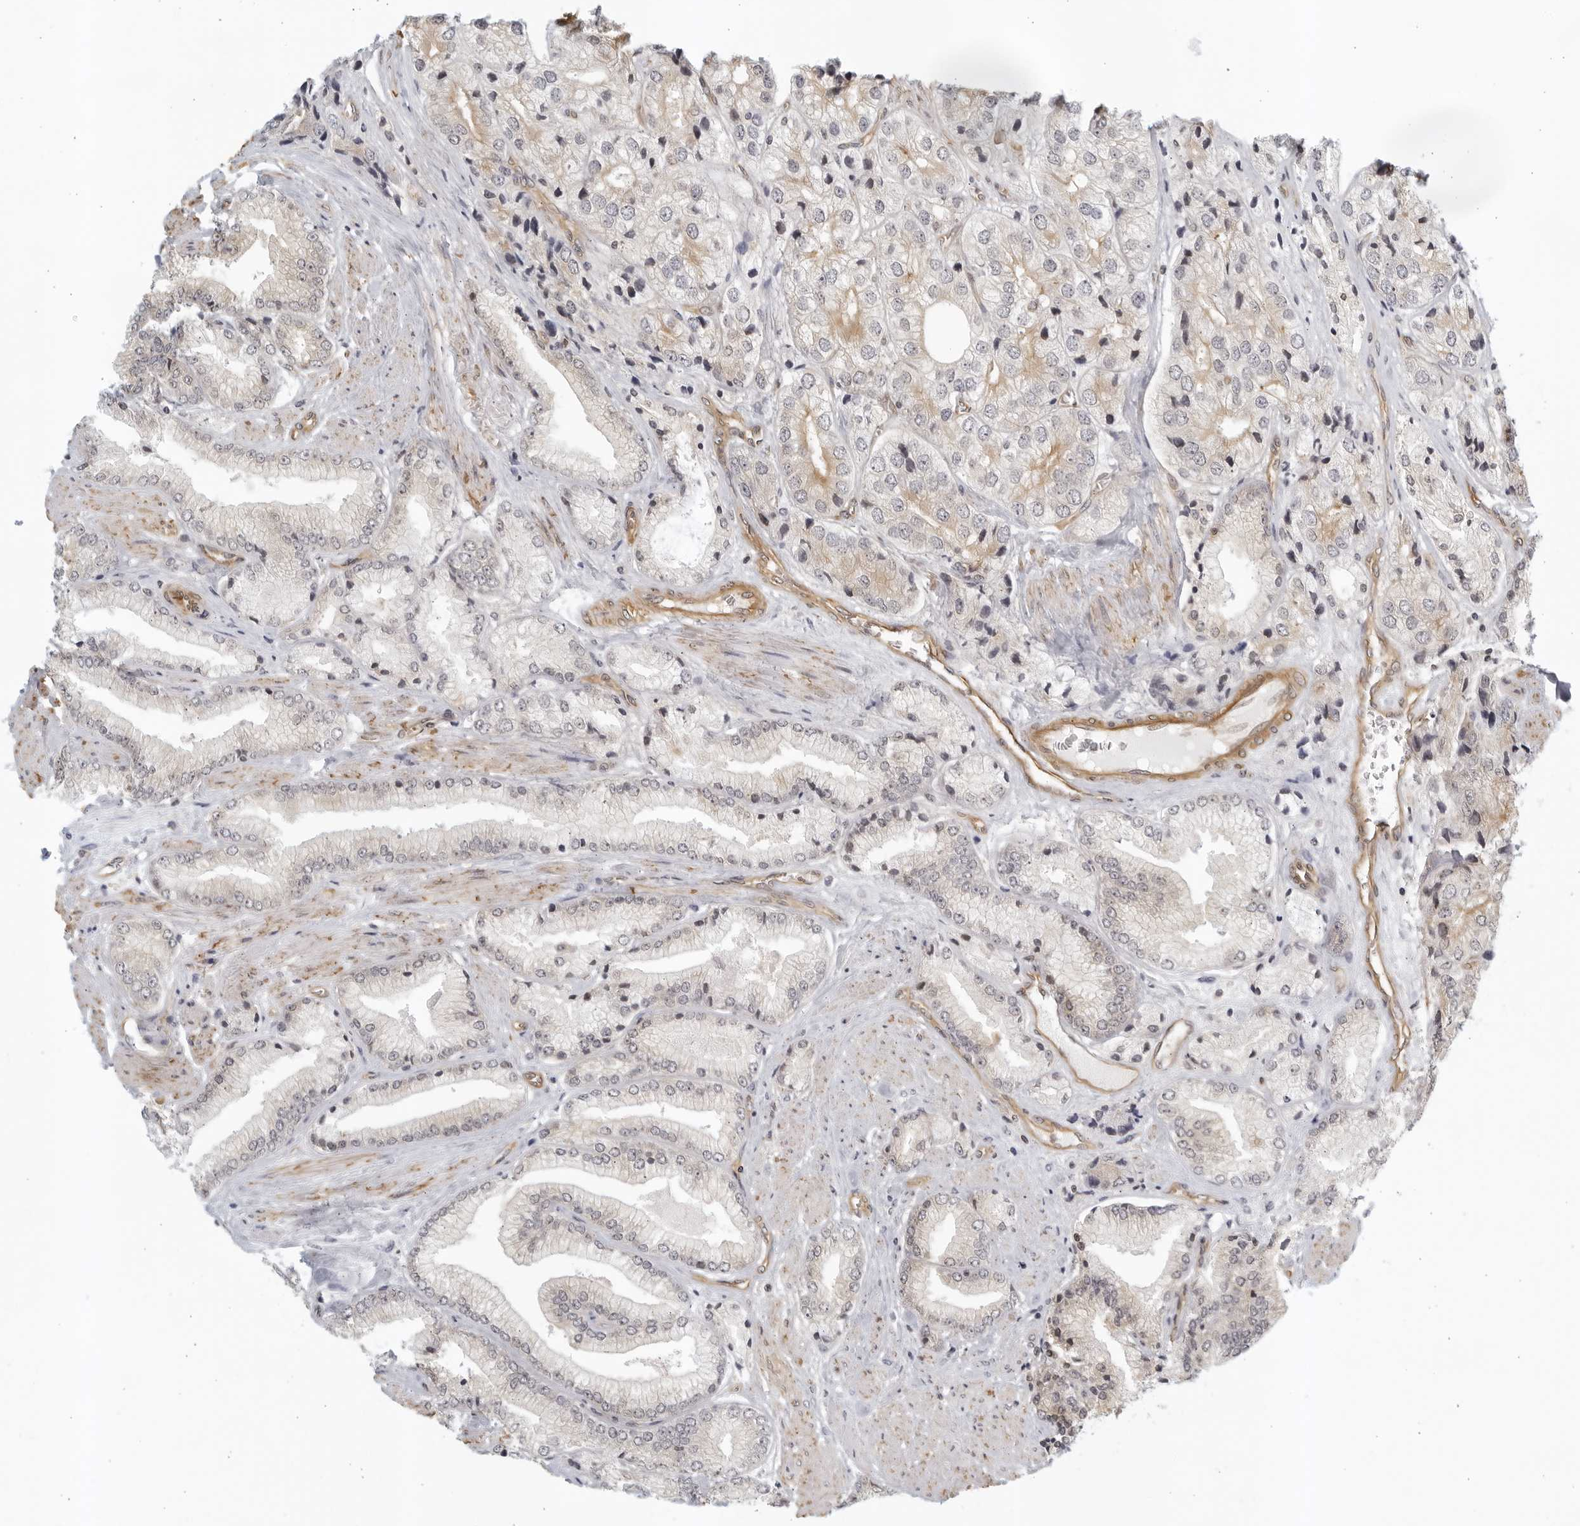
{"staining": {"intensity": "weak", "quantity": "25%-75%", "location": "cytoplasmic/membranous"}, "tissue": "prostate cancer", "cell_type": "Tumor cells", "image_type": "cancer", "snomed": [{"axis": "morphology", "description": "Adenocarcinoma, High grade"}, {"axis": "topography", "description": "Prostate"}], "caption": "Weak cytoplasmic/membranous staining for a protein is seen in about 25%-75% of tumor cells of prostate cancer using IHC.", "gene": "SERTAD4", "patient": {"sex": "male", "age": 50}}